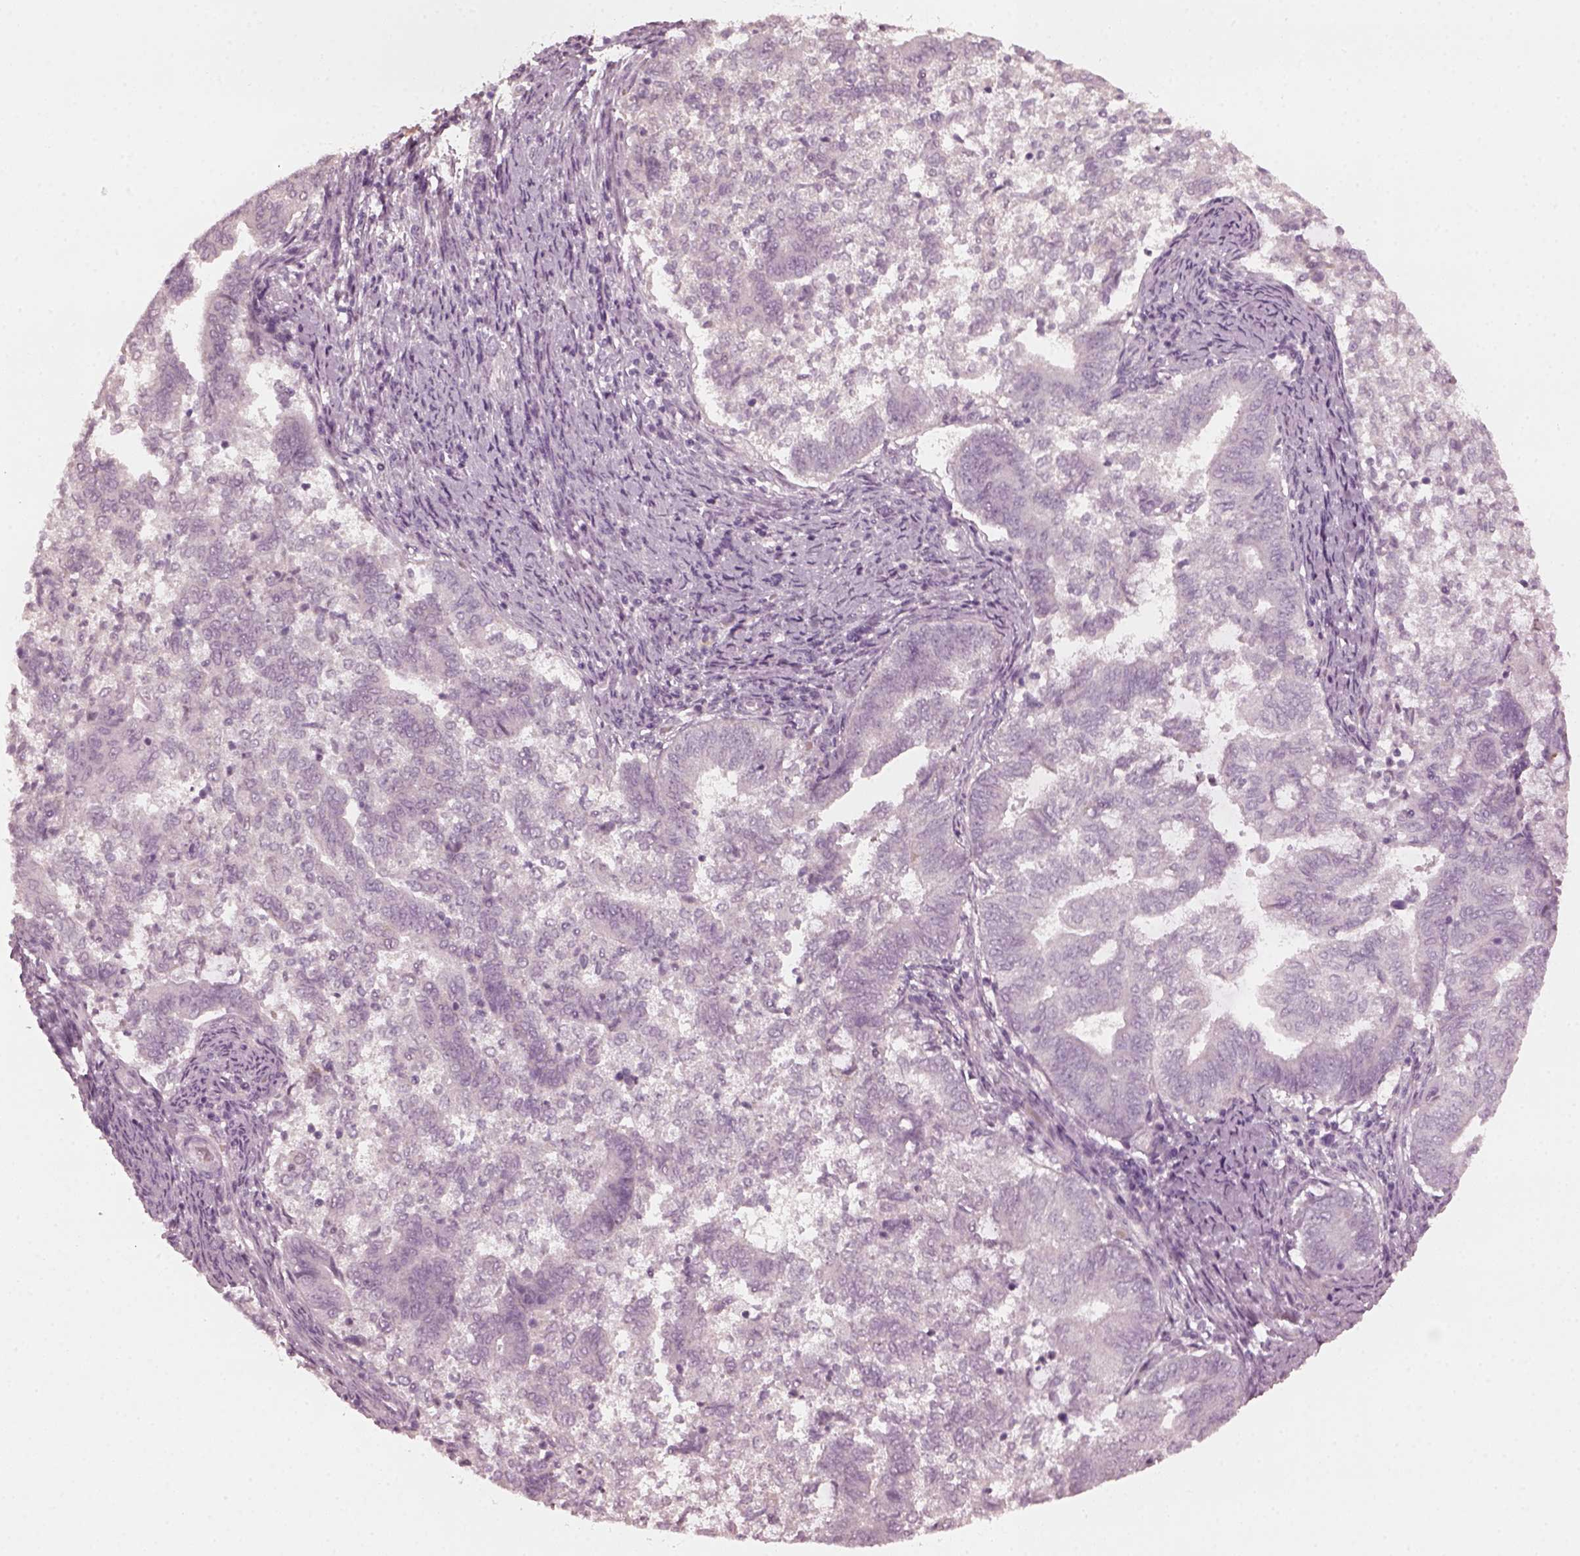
{"staining": {"intensity": "negative", "quantity": "none", "location": "none"}, "tissue": "endometrial cancer", "cell_type": "Tumor cells", "image_type": "cancer", "snomed": [{"axis": "morphology", "description": "Adenocarcinoma, NOS"}, {"axis": "topography", "description": "Endometrium"}], "caption": "Tumor cells are negative for brown protein staining in adenocarcinoma (endometrial).", "gene": "CCDC170", "patient": {"sex": "female", "age": 65}}